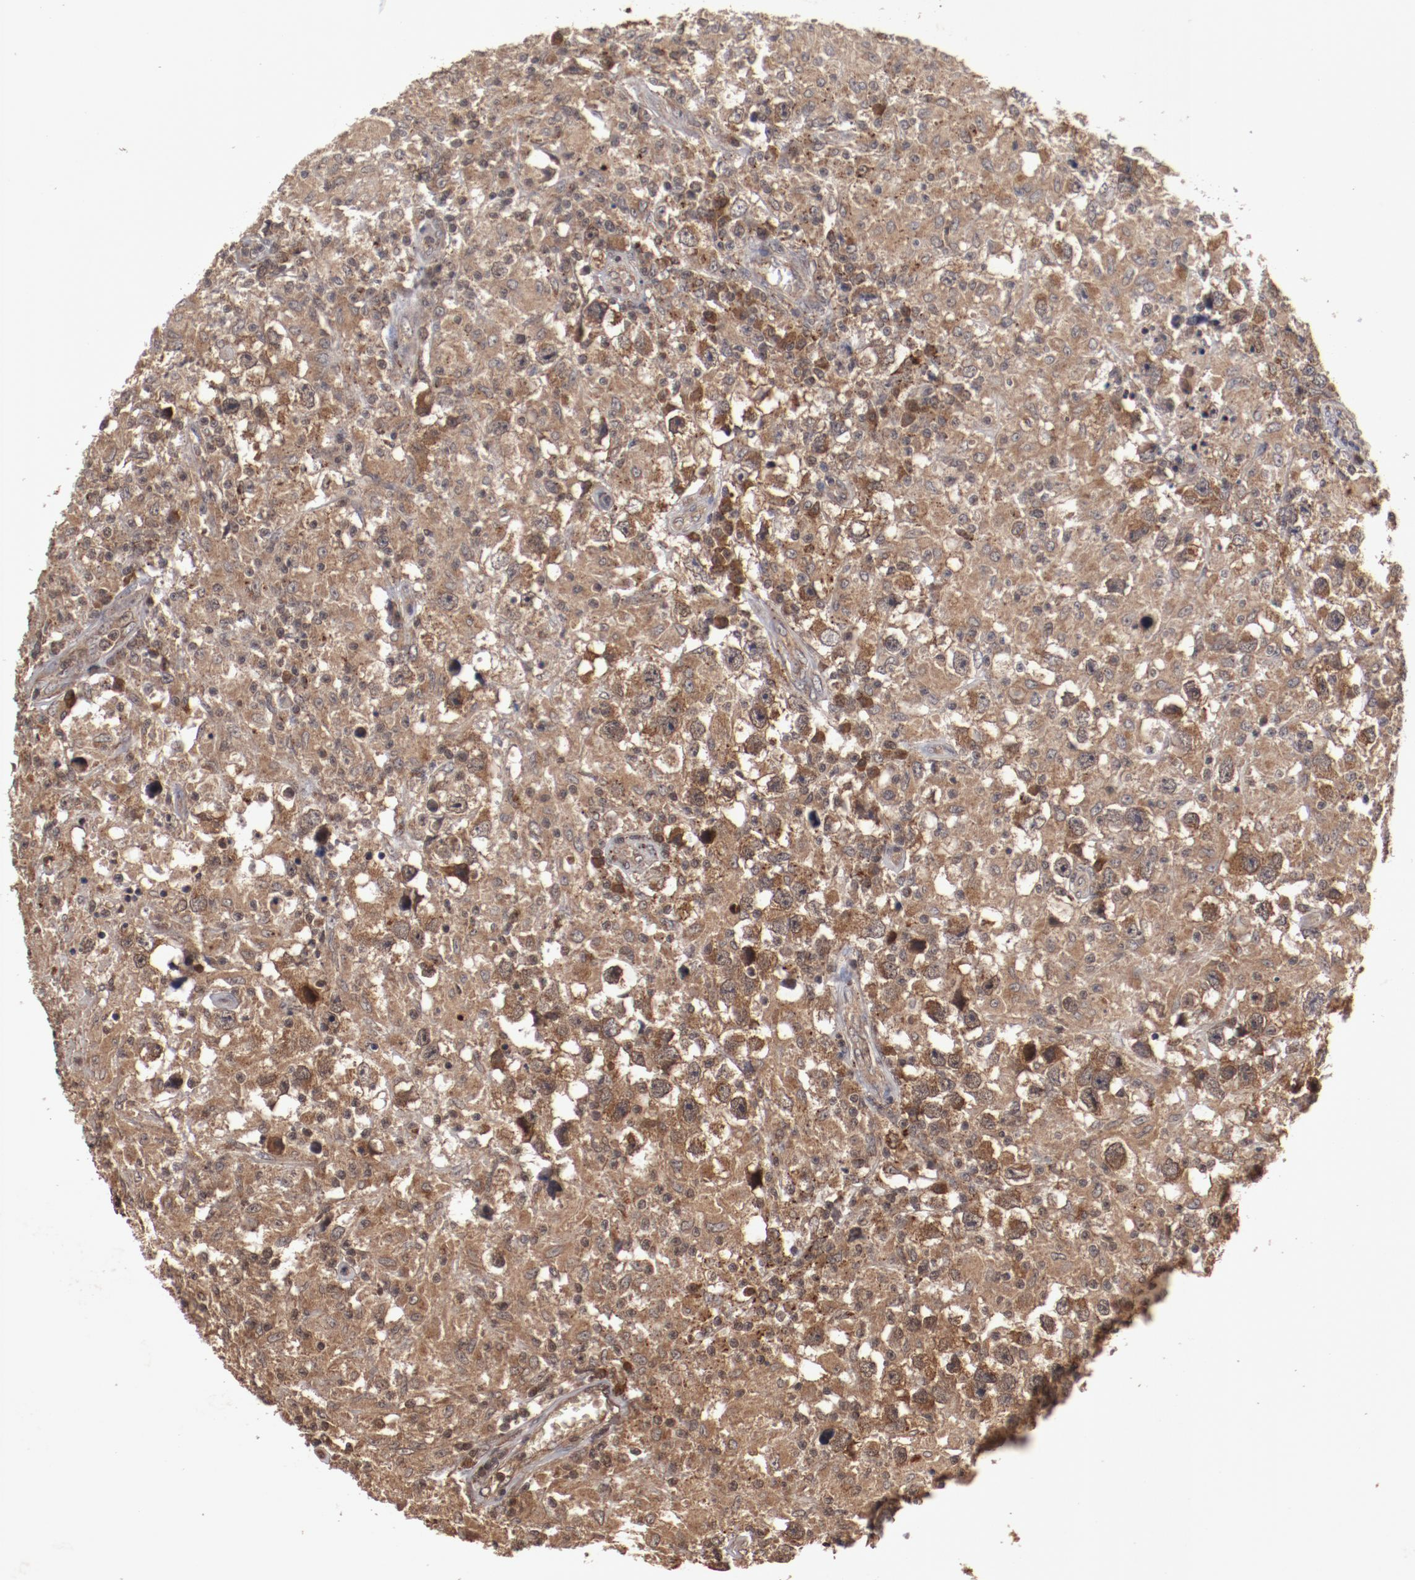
{"staining": {"intensity": "moderate", "quantity": ">75%", "location": "cytoplasmic/membranous"}, "tissue": "testis cancer", "cell_type": "Tumor cells", "image_type": "cancer", "snomed": [{"axis": "morphology", "description": "Seminoma, NOS"}, {"axis": "topography", "description": "Testis"}], "caption": "Protein expression analysis of testis cancer displays moderate cytoplasmic/membranous expression in approximately >75% of tumor cells.", "gene": "TENM1", "patient": {"sex": "male", "age": 34}}